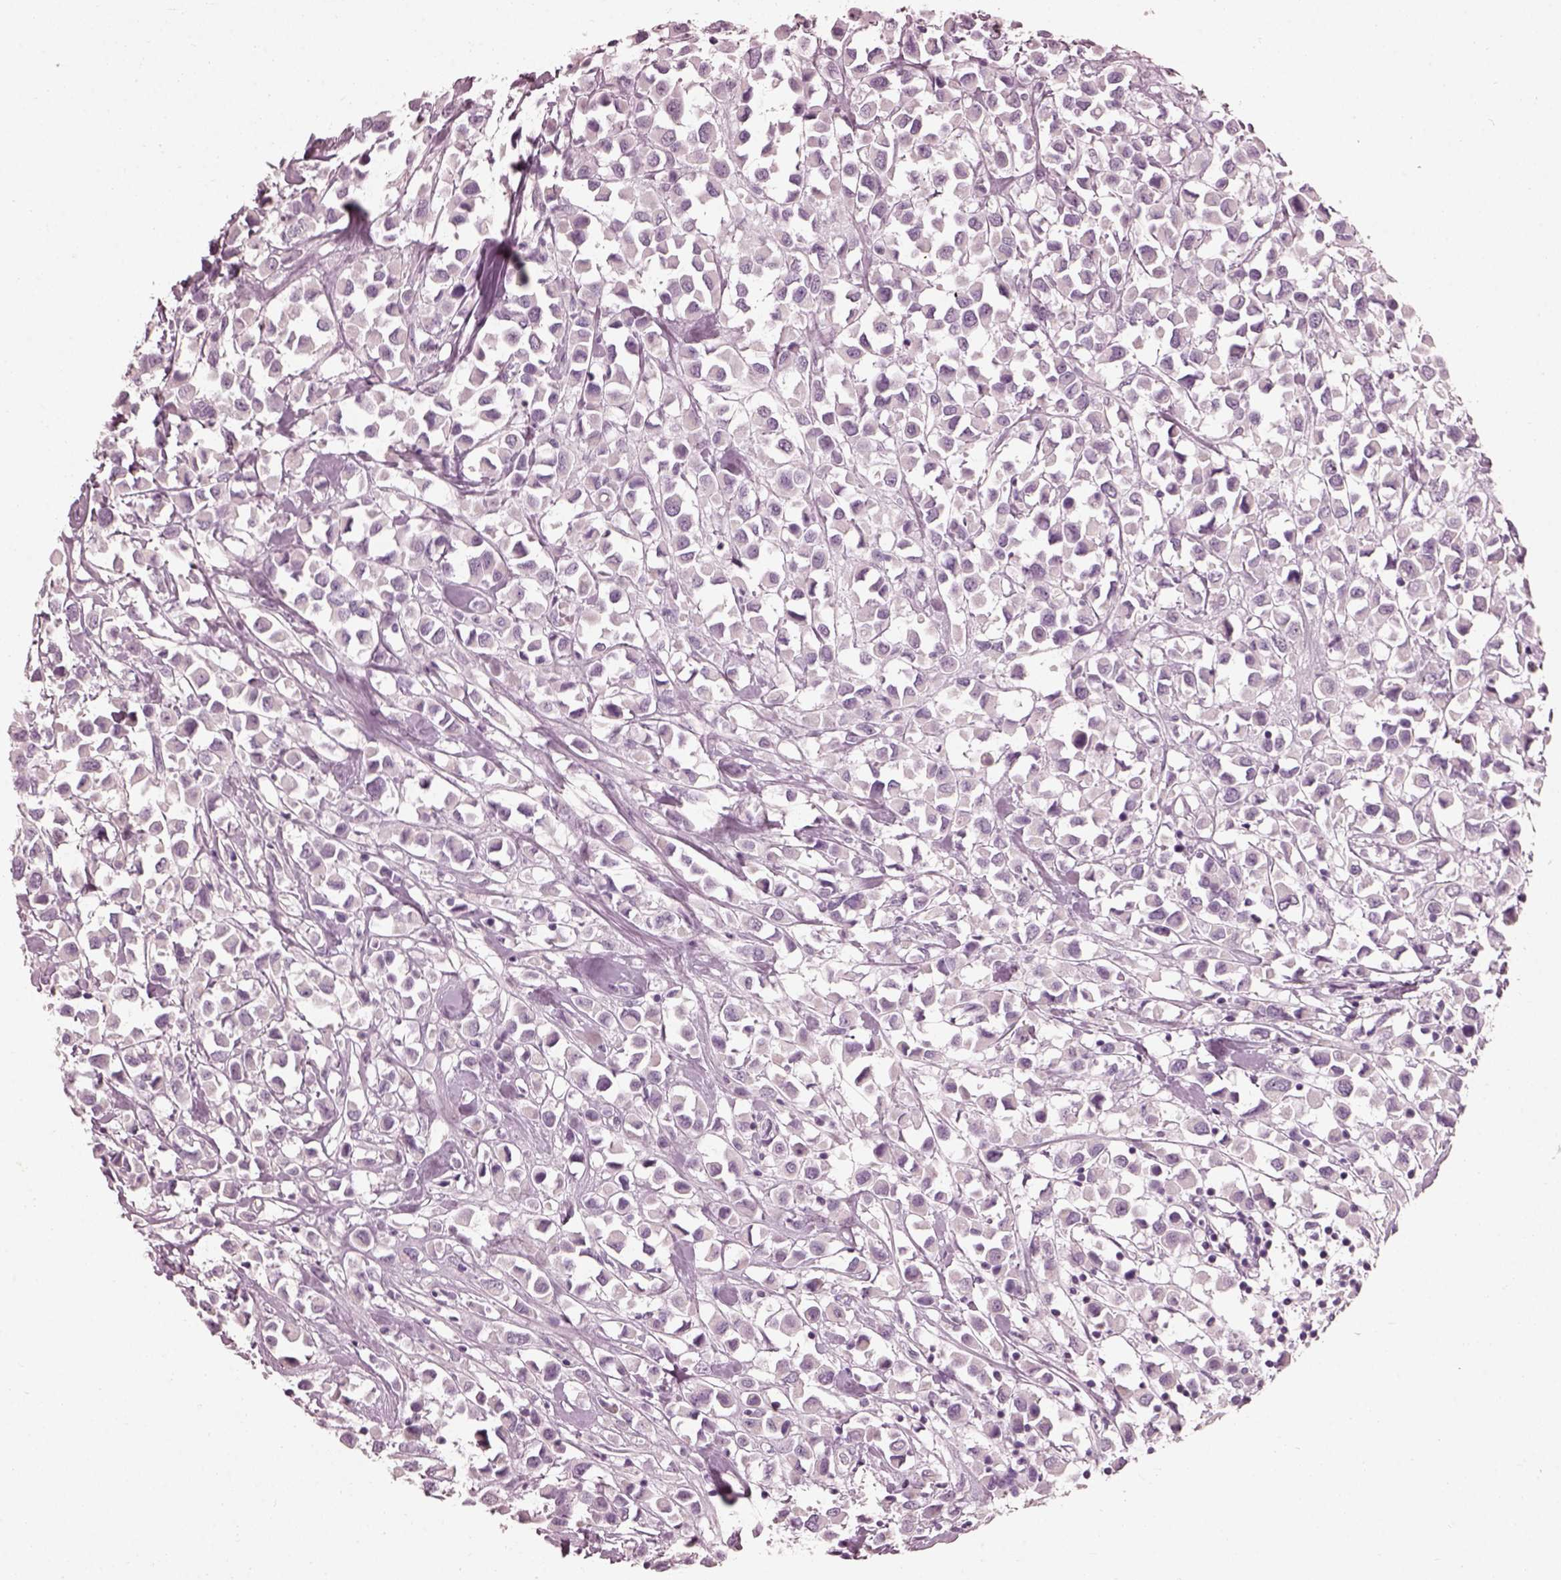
{"staining": {"intensity": "negative", "quantity": "none", "location": "none"}, "tissue": "breast cancer", "cell_type": "Tumor cells", "image_type": "cancer", "snomed": [{"axis": "morphology", "description": "Duct carcinoma"}, {"axis": "topography", "description": "Breast"}], "caption": "DAB (3,3'-diaminobenzidine) immunohistochemical staining of human breast infiltrating ductal carcinoma reveals no significant staining in tumor cells. The staining was performed using DAB (3,3'-diaminobenzidine) to visualize the protein expression in brown, while the nuclei were stained in blue with hematoxylin (Magnification: 20x).", "gene": "FUT4", "patient": {"sex": "female", "age": 61}}